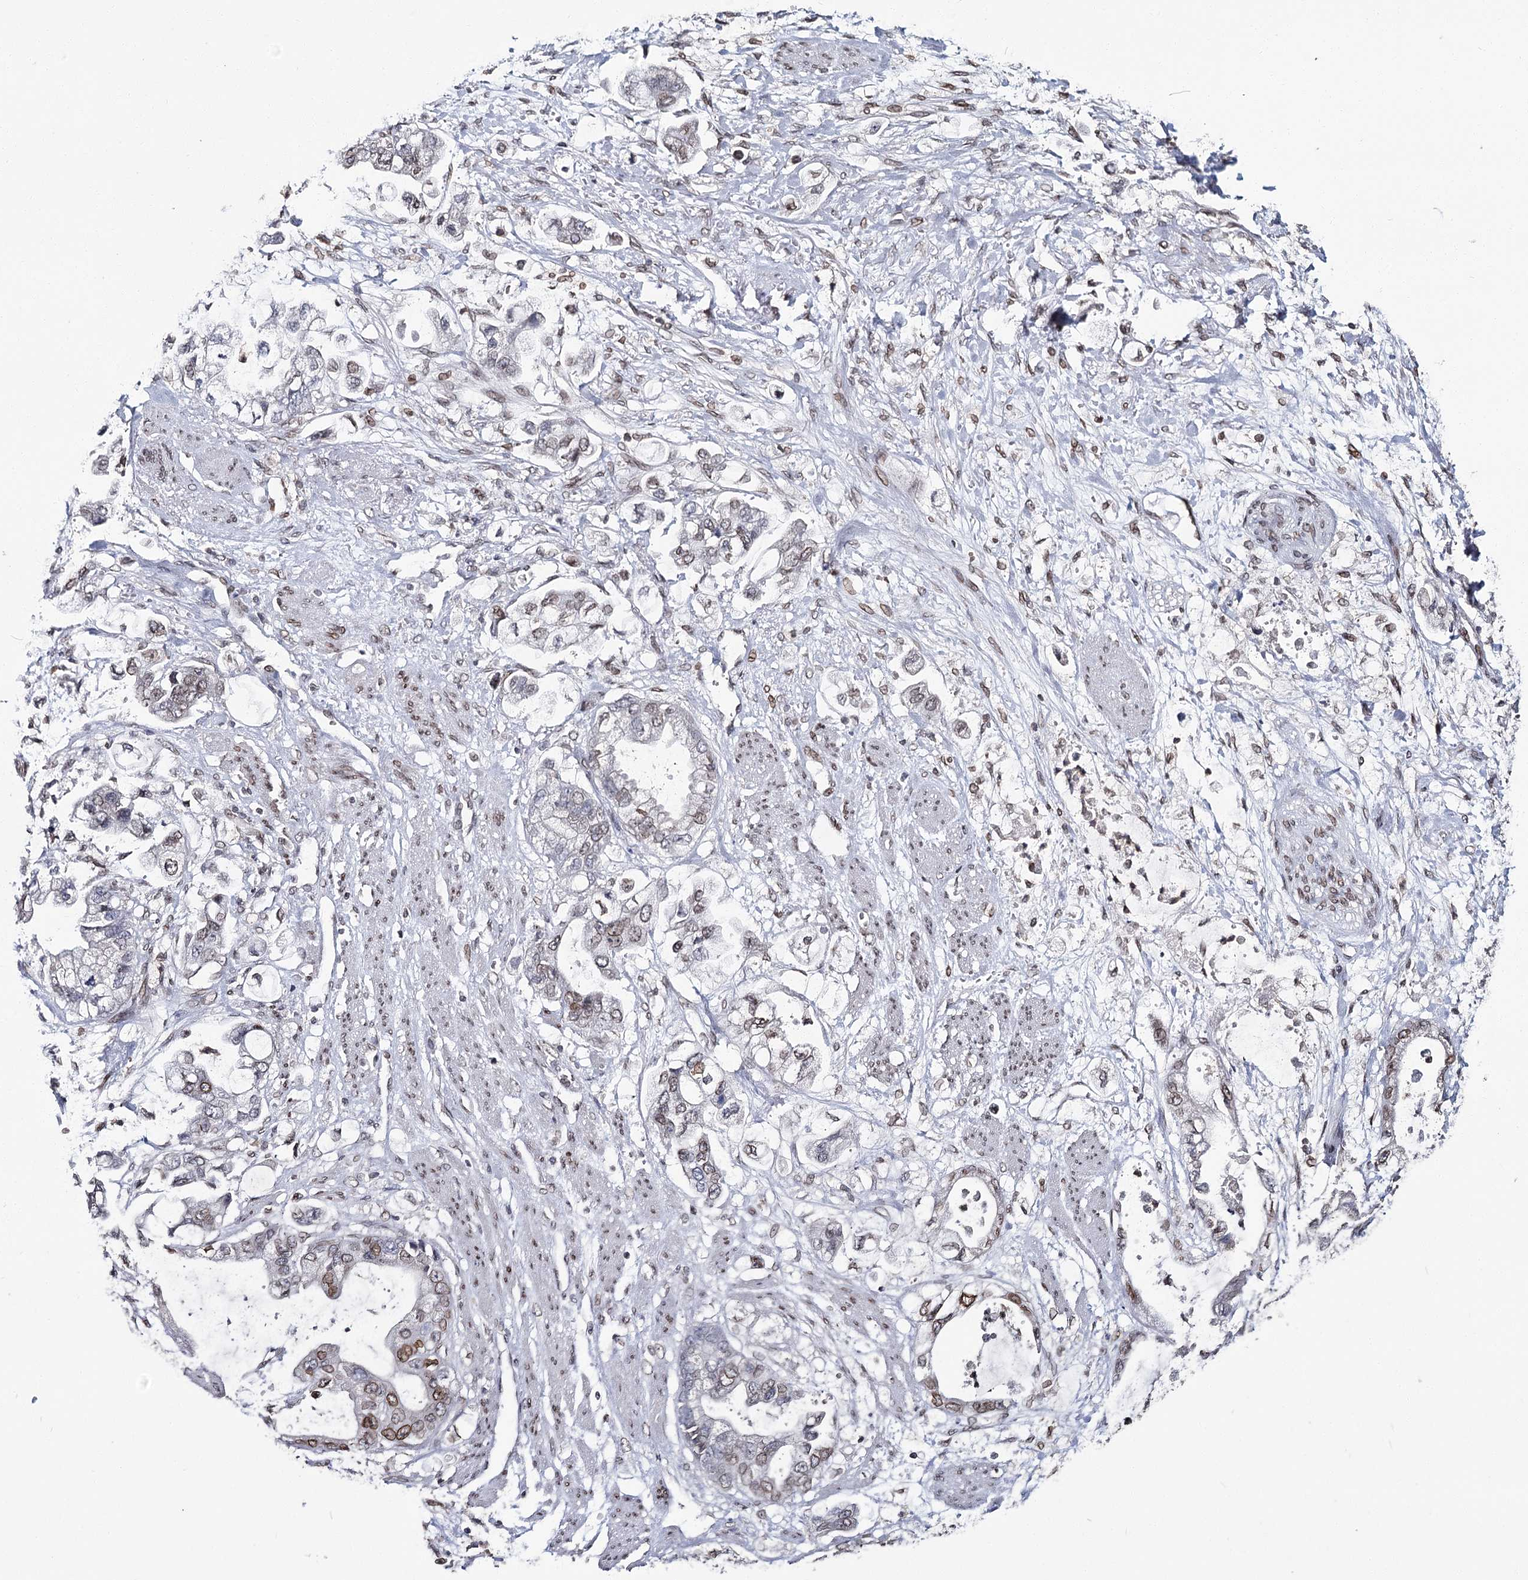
{"staining": {"intensity": "moderate", "quantity": "25%-75%", "location": "cytoplasmic/membranous,nuclear"}, "tissue": "stomach cancer", "cell_type": "Tumor cells", "image_type": "cancer", "snomed": [{"axis": "morphology", "description": "Adenocarcinoma, NOS"}, {"axis": "topography", "description": "Stomach"}], "caption": "Immunohistochemical staining of stomach cancer exhibits moderate cytoplasmic/membranous and nuclear protein positivity in about 25%-75% of tumor cells. (DAB (3,3'-diaminobenzidine) = brown stain, brightfield microscopy at high magnification).", "gene": "KIAA0930", "patient": {"sex": "male", "age": 62}}